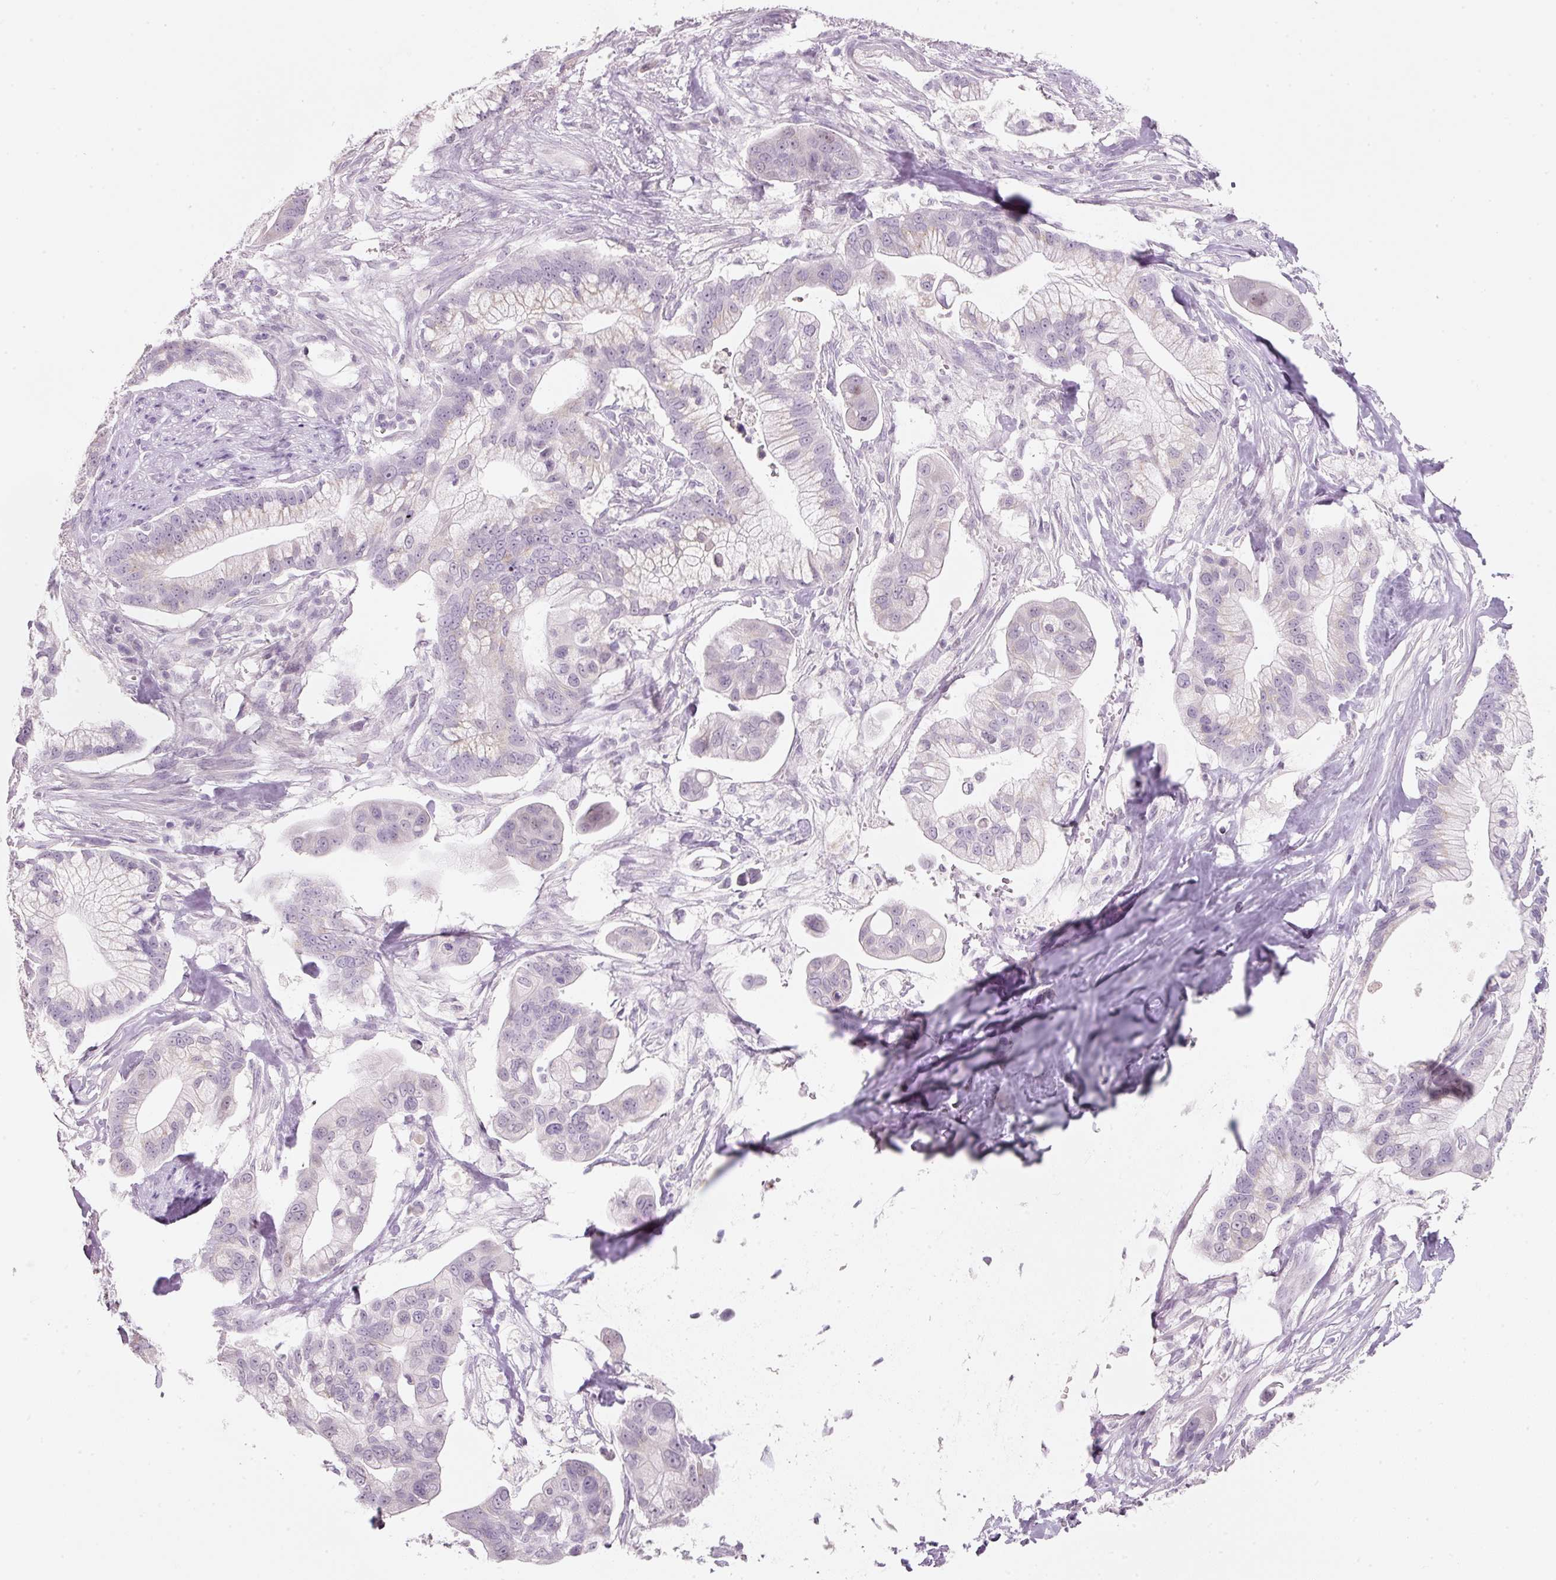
{"staining": {"intensity": "negative", "quantity": "none", "location": "none"}, "tissue": "pancreatic cancer", "cell_type": "Tumor cells", "image_type": "cancer", "snomed": [{"axis": "morphology", "description": "Adenocarcinoma, NOS"}, {"axis": "topography", "description": "Pancreas"}], "caption": "Tumor cells show no significant staining in adenocarcinoma (pancreatic). (DAB (3,3'-diaminobenzidine) IHC with hematoxylin counter stain).", "gene": "ENSG00000206549", "patient": {"sex": "male", "age": 68}}